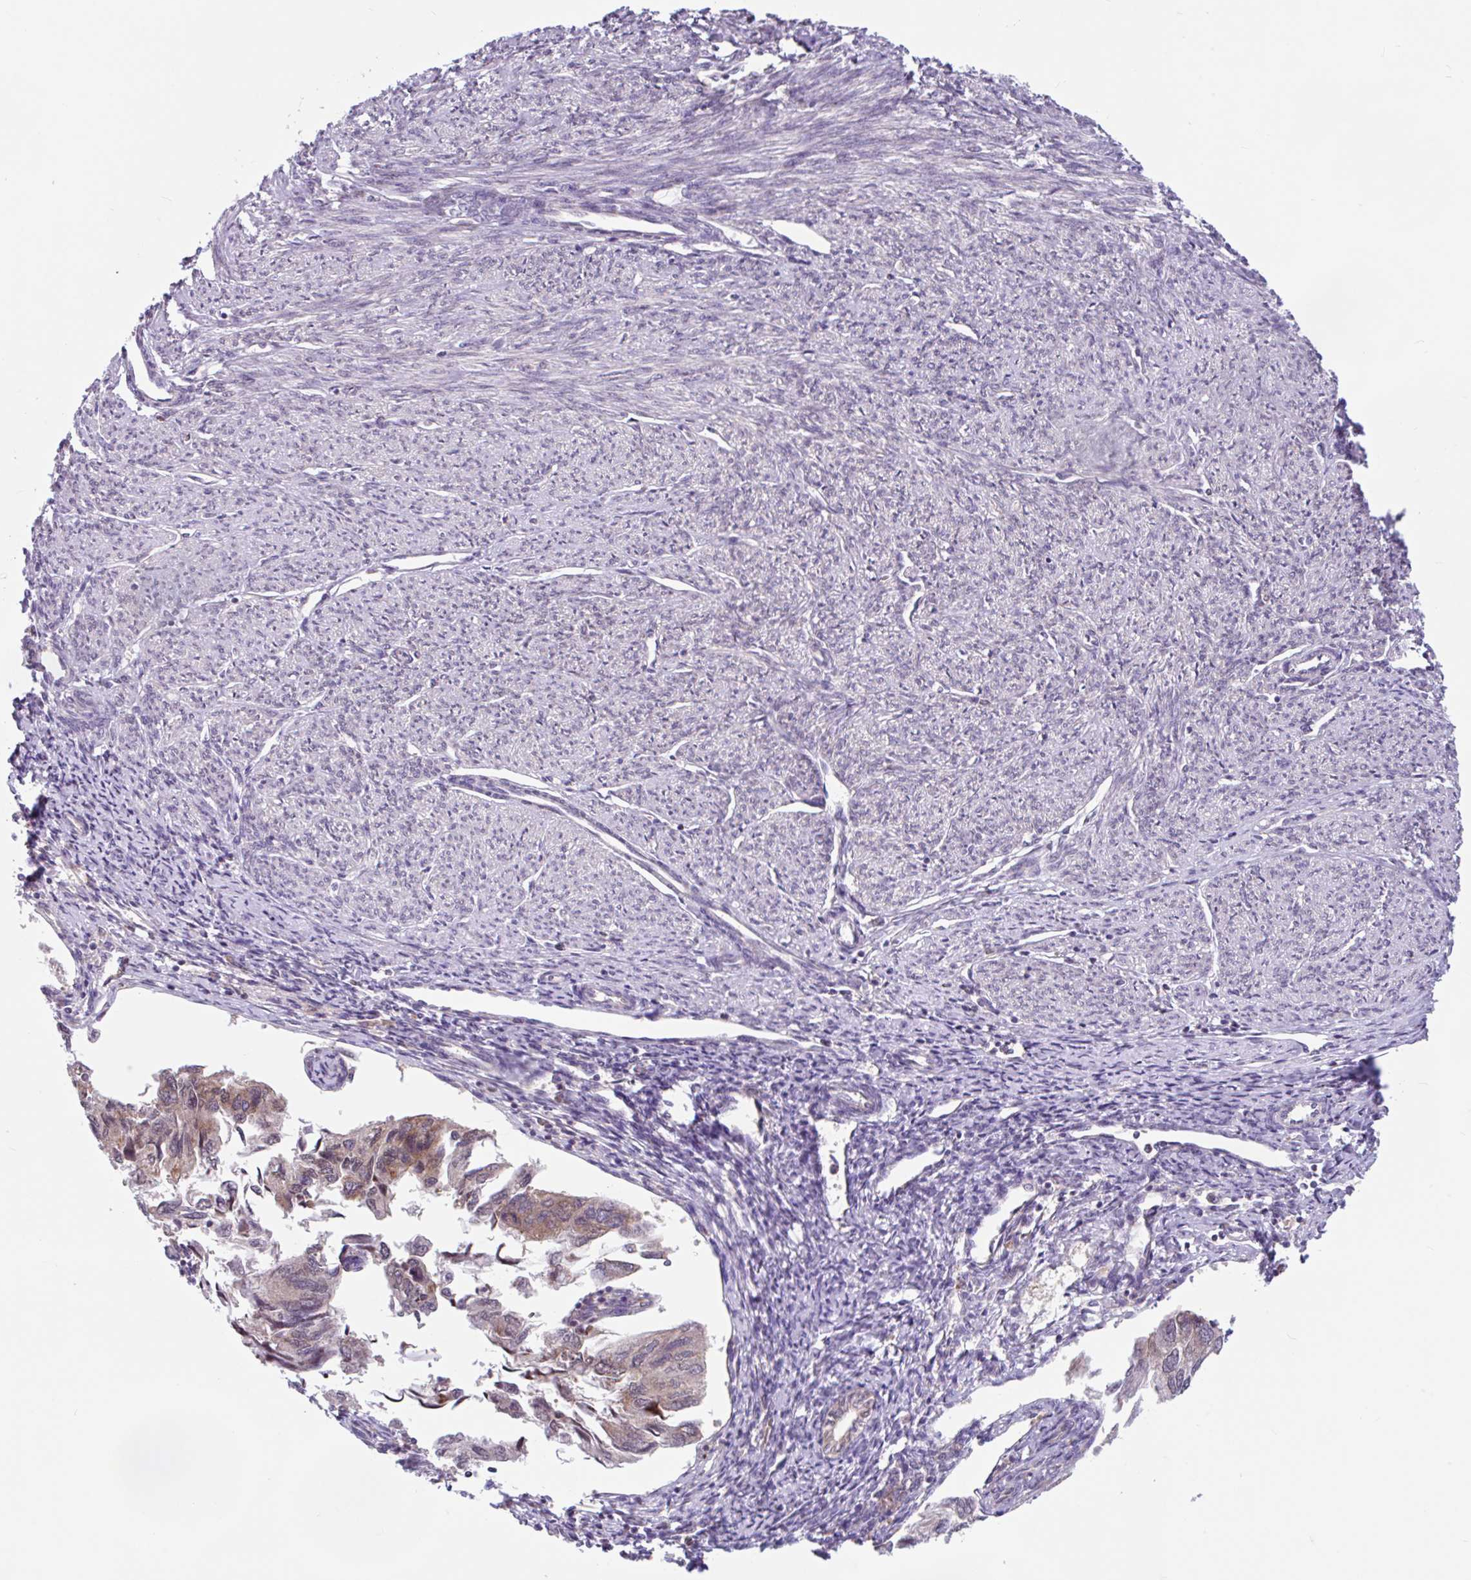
{"staining": {"intensity": "moderate", "quantity": "<25%", "location": "cytoplasmic/membranous"}, "tissue": "endometrial cancer", "cell_type": "Tumor cells", "image_type": "cancer", "snomed": [{"axis": "morphology", "description": "Carcinoma, NOS"}, {"axis": "topography", "description": "Uterus"}], "caption": "Tumor cells demonstrate low levels of moderate cytoplasmic/membranous positivity in about <25% of cells in human endometrial cancer (carcinoma).", "gene": "RALBP1", "patient": {"sex": "female", "age": 76}}